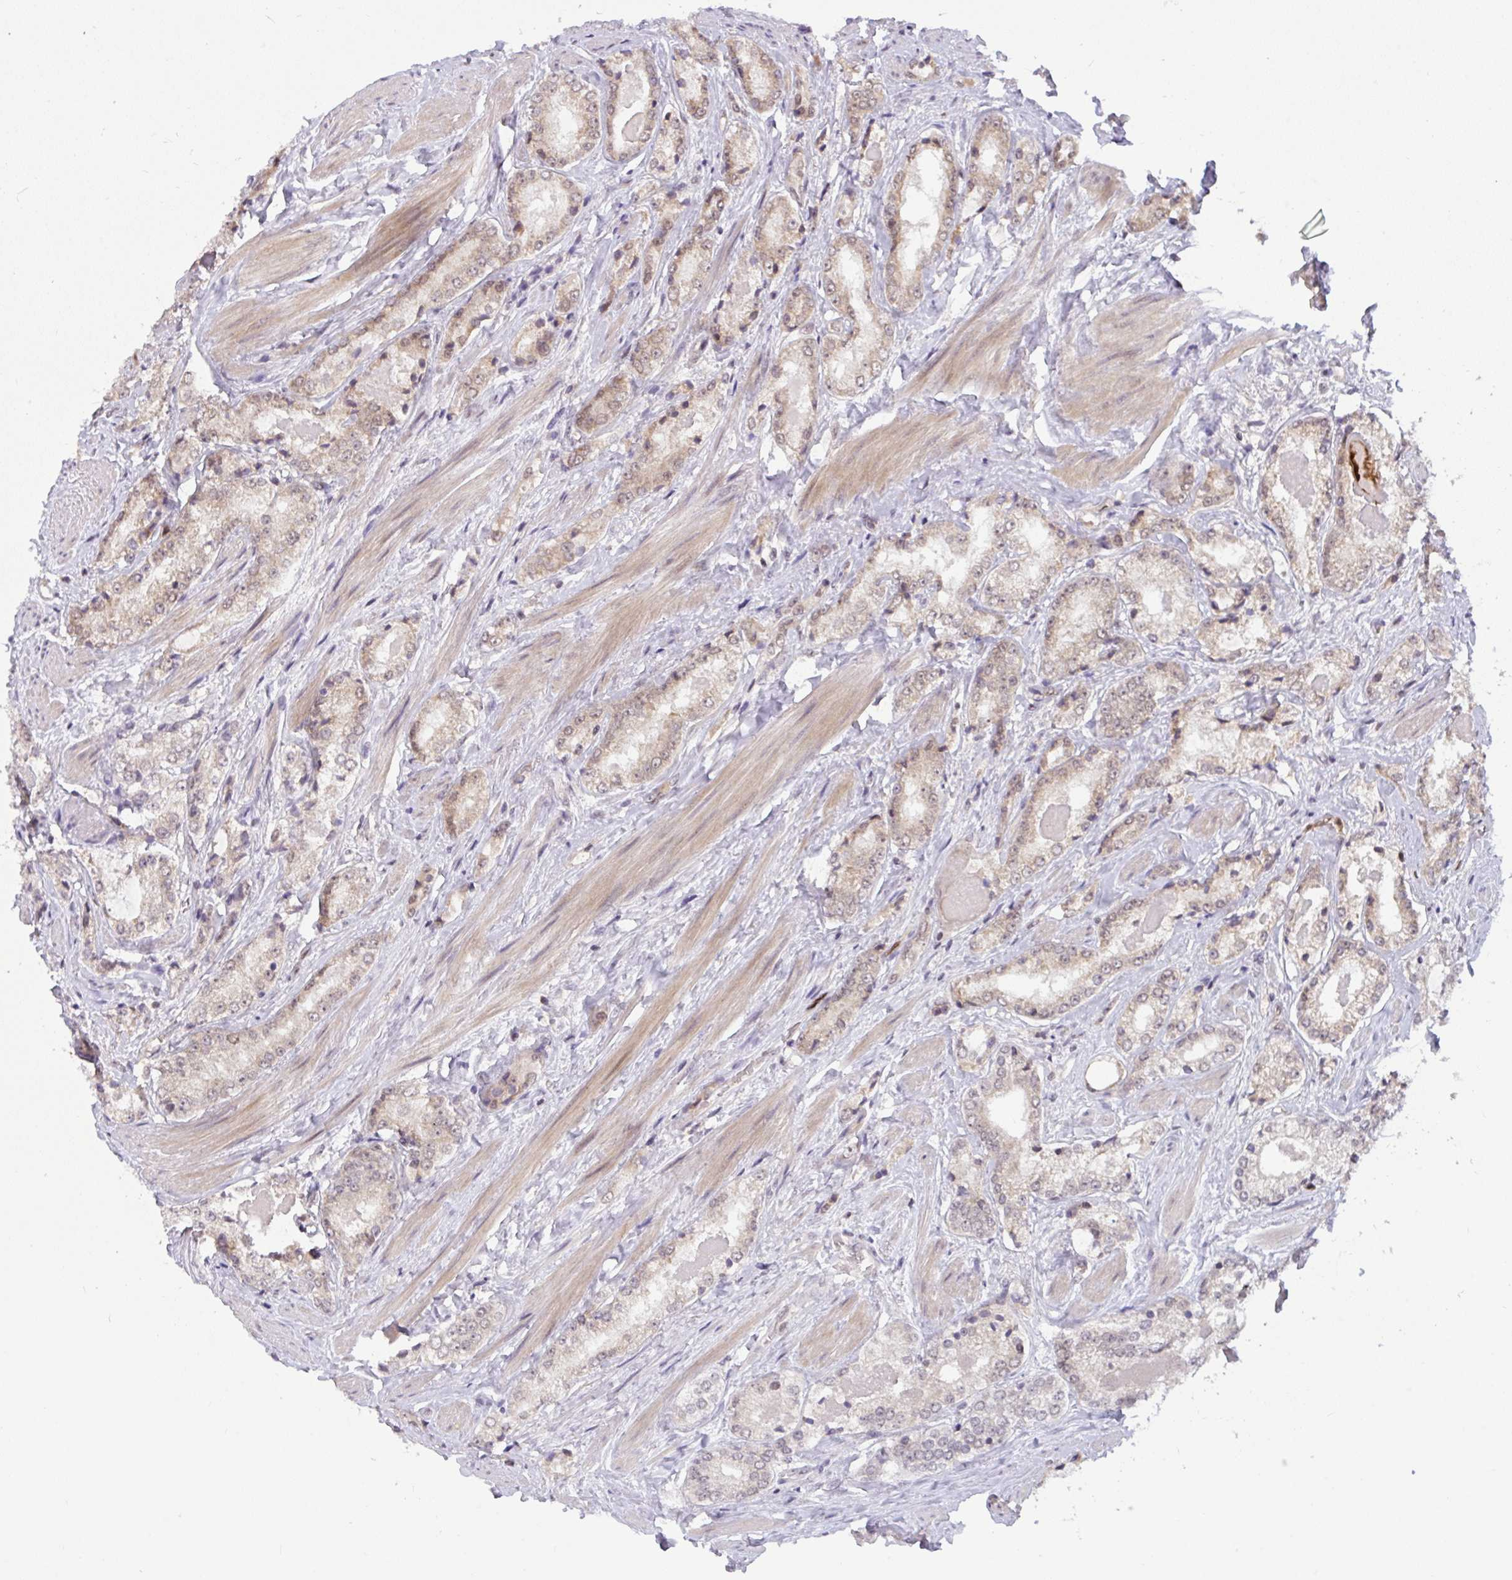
{"staining": {"intensity": "weak", "quantity": "25%-75%", "location": "cytoplasmic/membranous,nuclear"}, "tissue": "prostate cancer", "cell_type": "Tumor cells", "image_type": "cancer", "snomed": [{"axis": "morphology", "description": "Adenocarcinoma, NOS"}, {"axis": "morphology", "description": "Adenocarcinoma, Low grade"}, {"axis": "topography", "description": "Prostate"}], "caption": "Immunohistochemistry image of human low-grade adenocarcinoma (prostate) stained for a protein (brown), which exhibits low levels of weak cytoplasmic/membranous and nuclear expression in approximately 25%-75% of tumor cells.", "gene": "KLF2", "patient": {"sex": "male", "age": 68}}